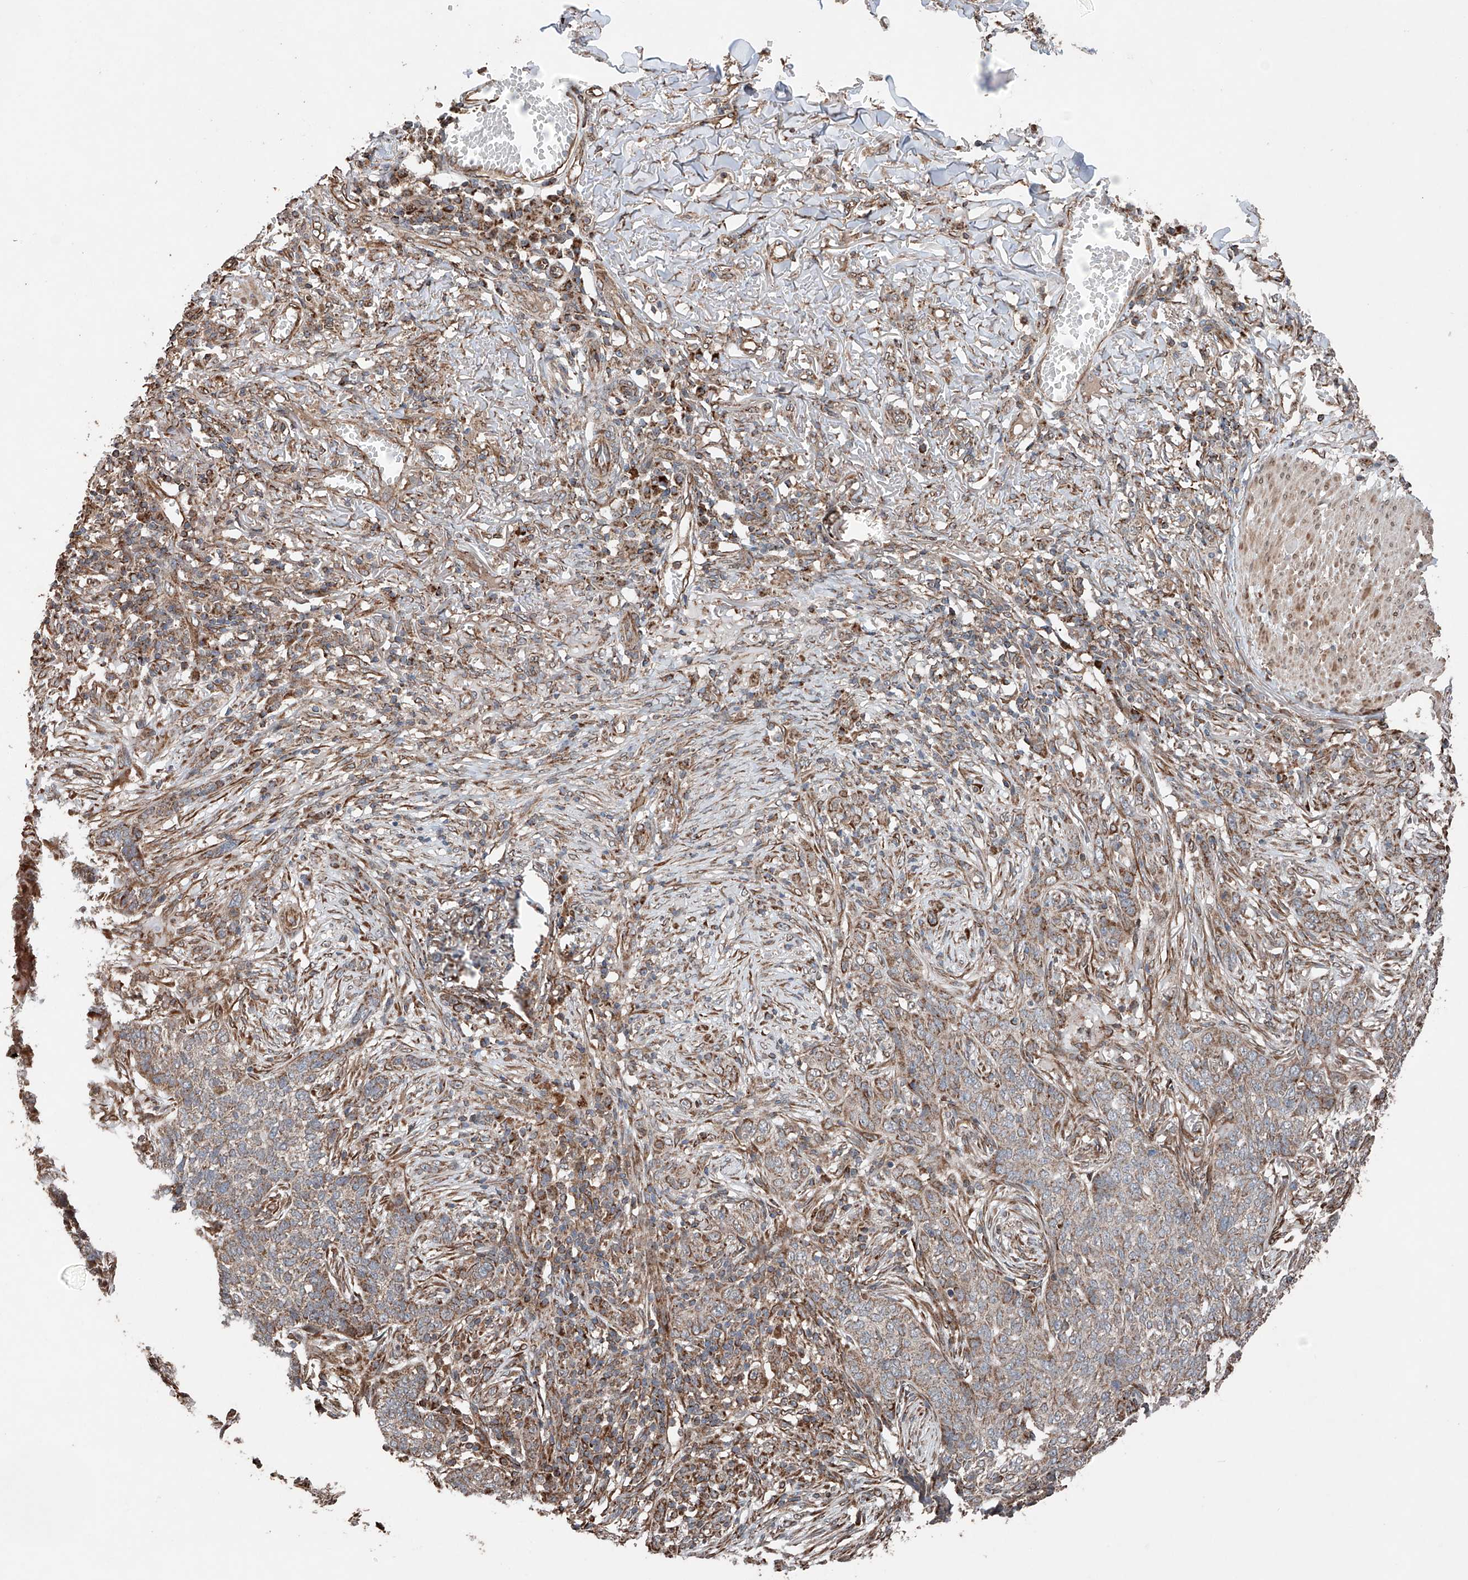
{"staining": {"intensity": "moderate", "quantity": ">75%", "location": "cytoplasmic/membranous"}, "tissue": "skin cancer", "cell_type": "Tumor cells", "image_type": "cancer", "snomed": [{"axis": "morphology", "description": "Basal cell carcinoma"}, {"axis": "topography", "description": "Skin"}], "caption": "Brown immunohistochemical staining in human basal cell carcinoma (skin) reveals moderate cytoplasmic/membranous positivity in approximately >75% of tumor cells.", "gene": "AP4B1", "patient": {"sex": "male", "age": 85}}